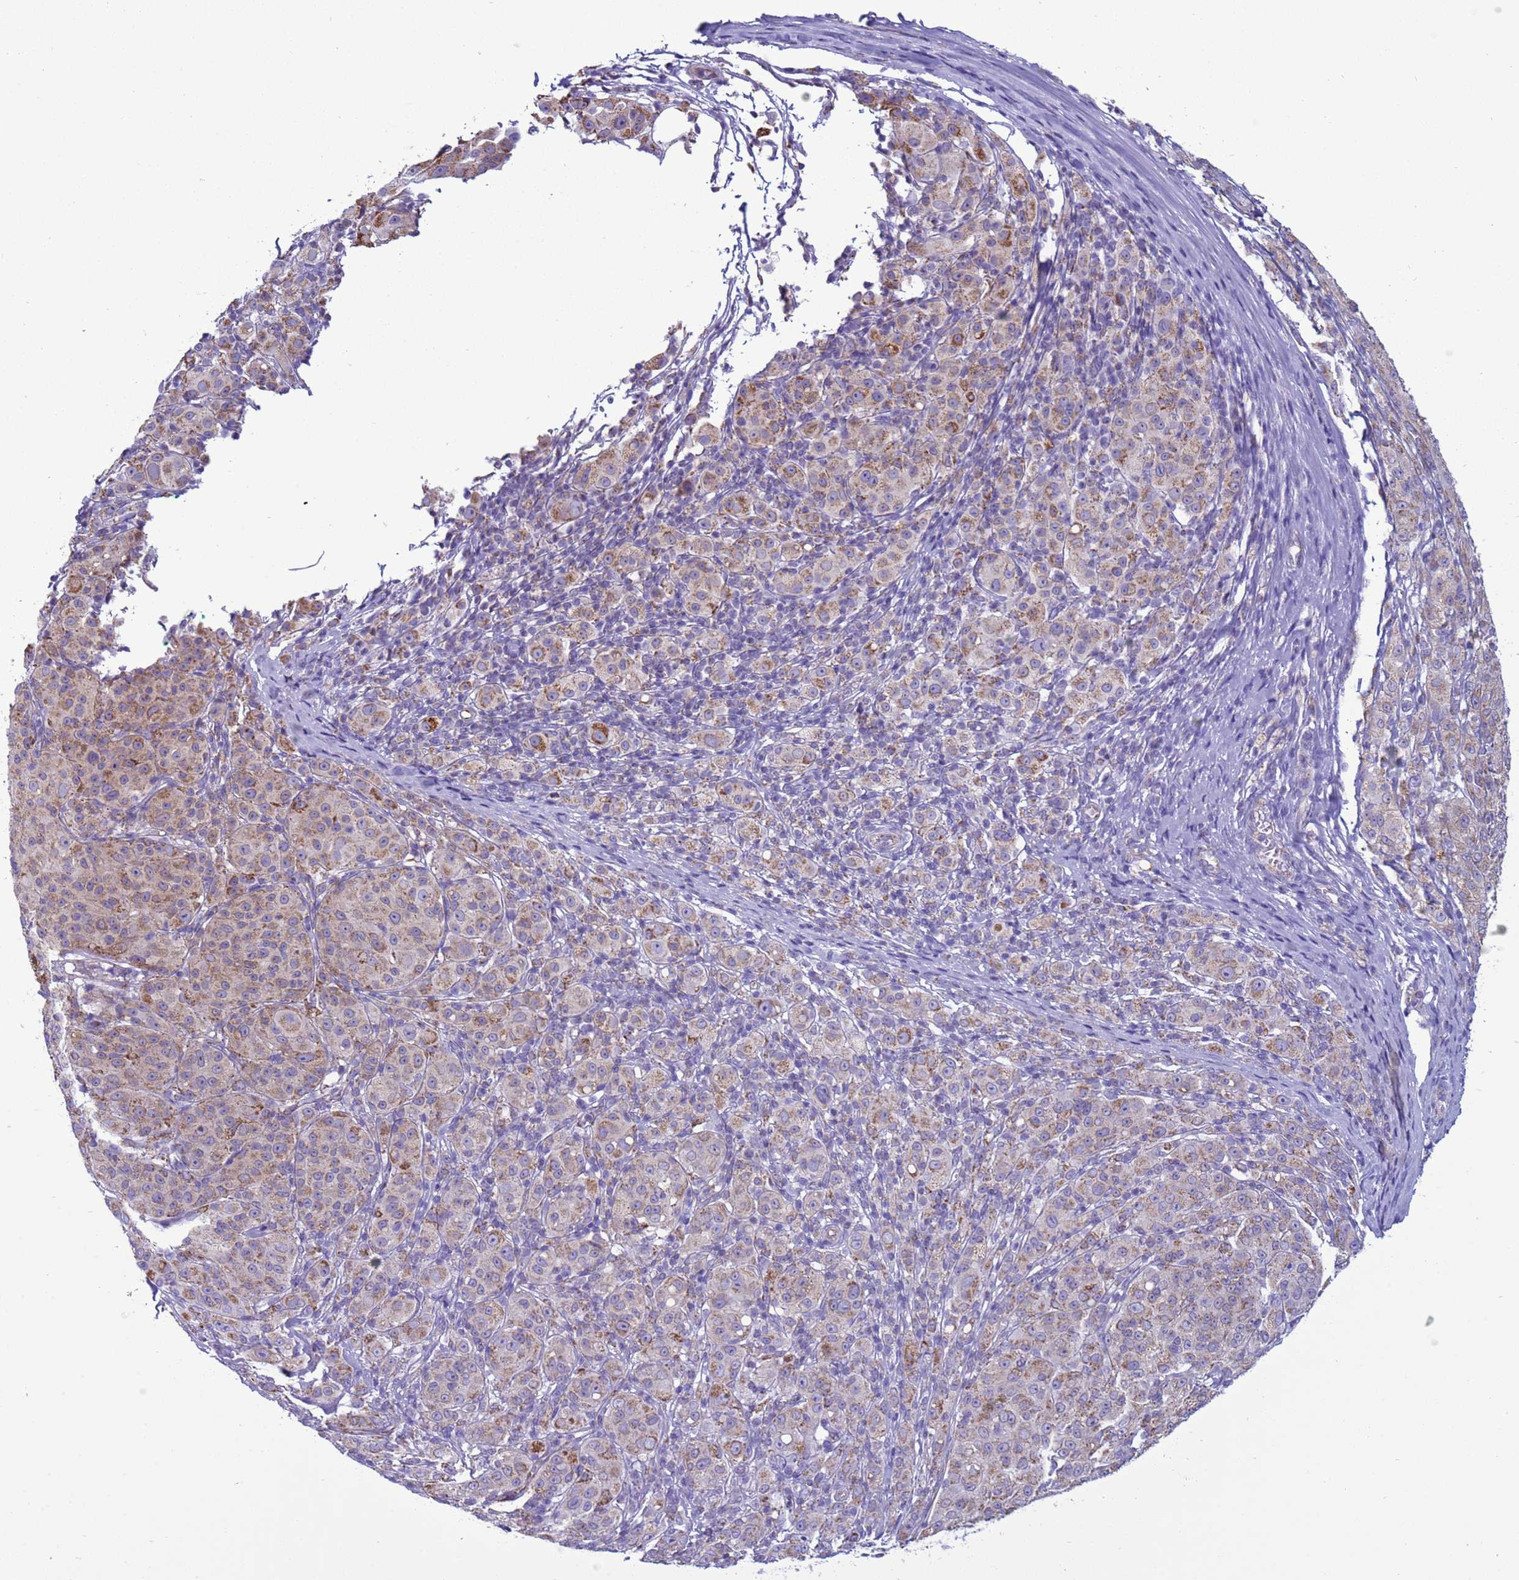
{"staining": {"intensity": "weak", "quantity": ">75%", "location": "cytoplasmic/membranous"}, "tissue": "melanoma", "cell_type": "Tumor cells", "image_type": "cancer", "snomed": [{"axis": "morphology", "description": "Malignant melanoma, NOS"}, {"axis": "topography", "description": "Skin"}], "caption": "Immunohistochemical staining of malignant melanoma demonstrates low levels of weak cytoplasmic/membranous positivity in about >75% of tumor cells.", "gene": "NCALD", "patient": {"sex": "female", "age": 52}}